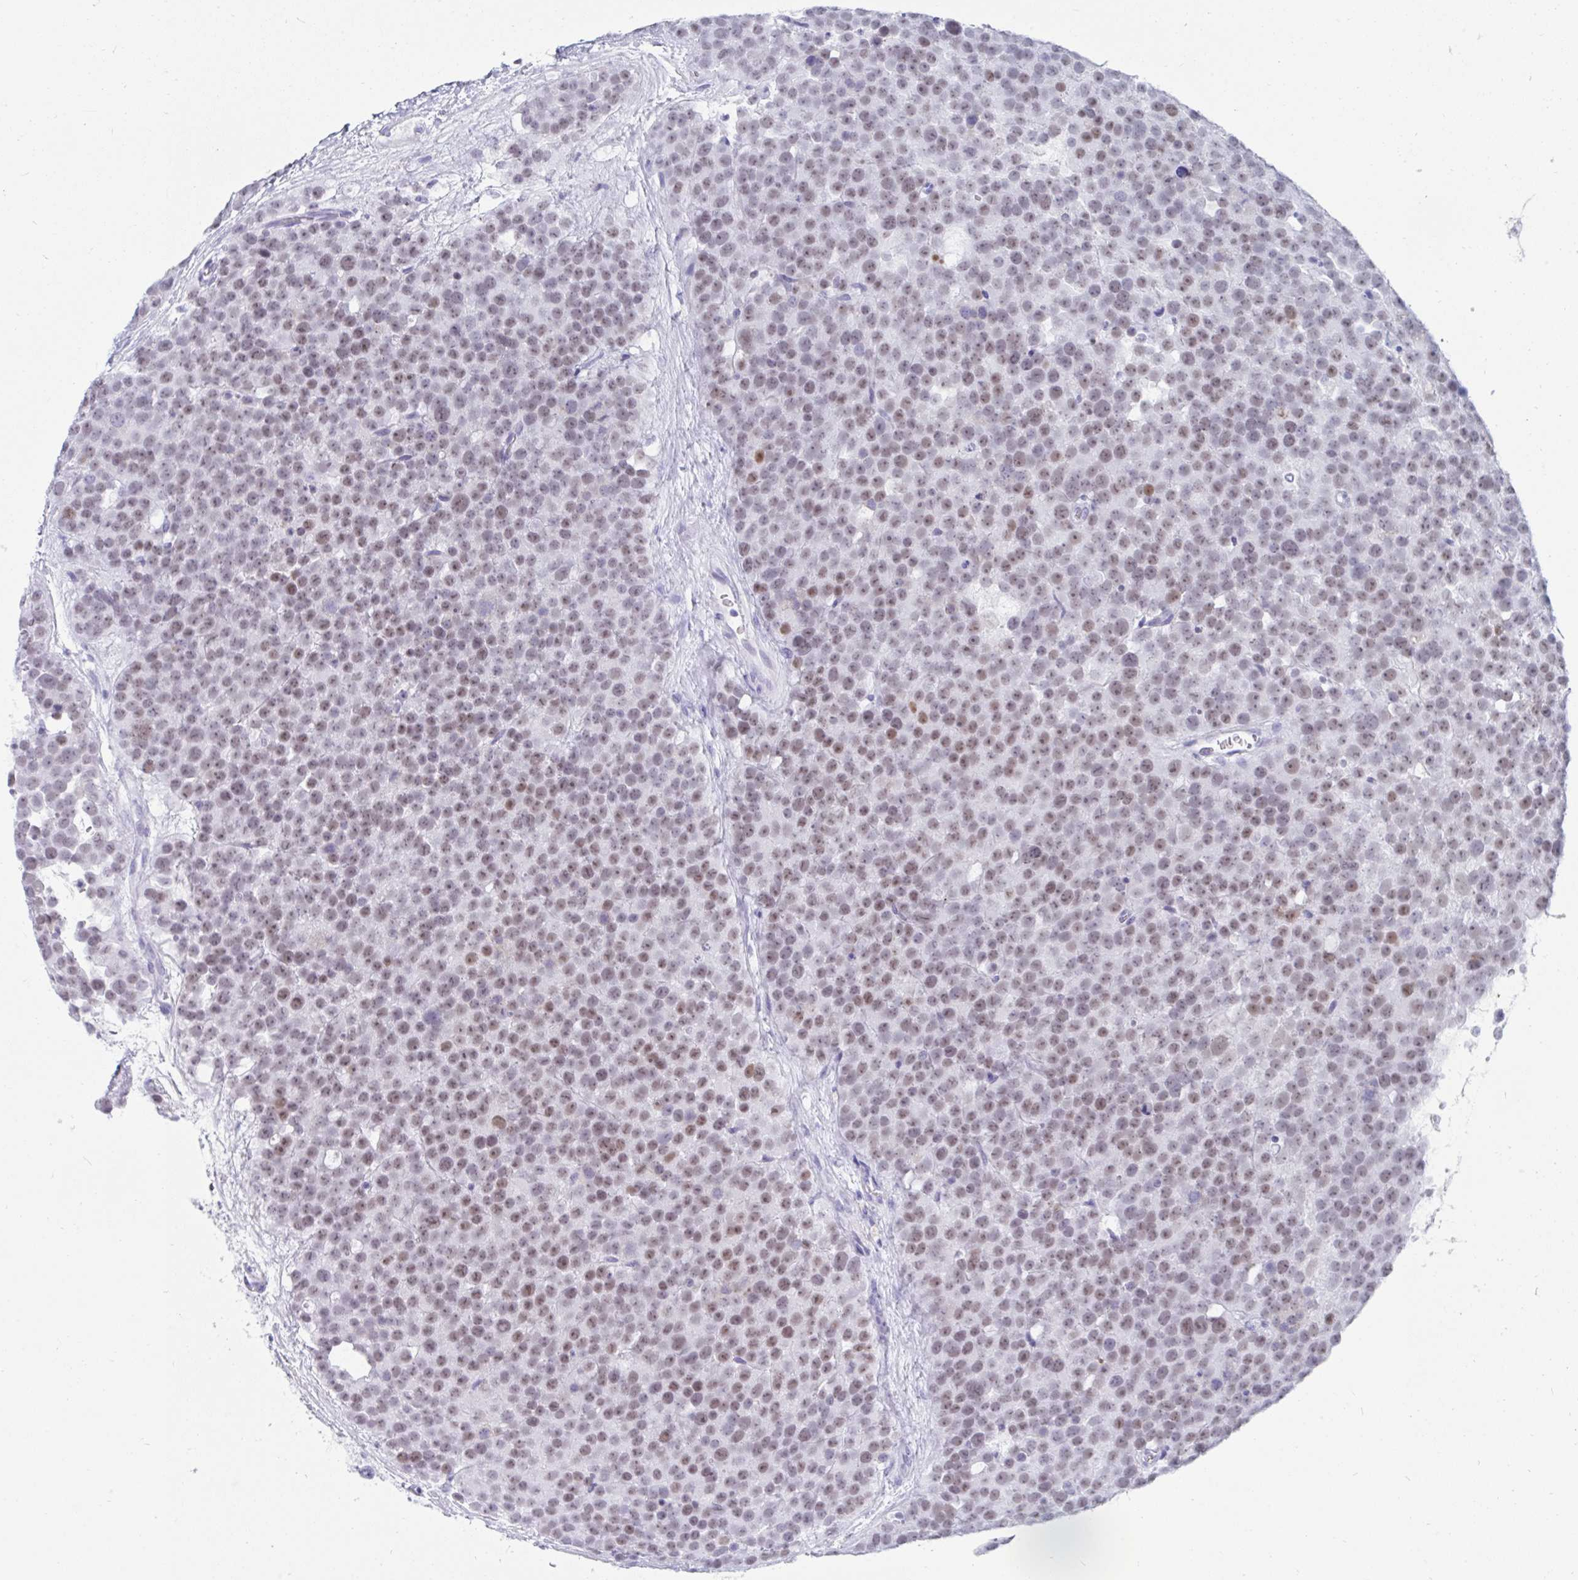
{"staining": {"intensity": "moderate", "quantity": ">75%", "location": "nuclear"}, "tissue": "testis cancer", "cell_type": "Tumor cells", "image_type": "cancer", "snomed": [{"axis": "morphology", "description": "Seminoma, NOS"}, {"axis": "topography", "description": "Testis"}], "caption": "Approximately >75% of tumor cells in seminoma (testis) exhibit moderate nuclear protein positivity as visualized by brown immunohistochemical staining.", "gene": "GKN2", "patient": {"sex": "male", "age": 71}}